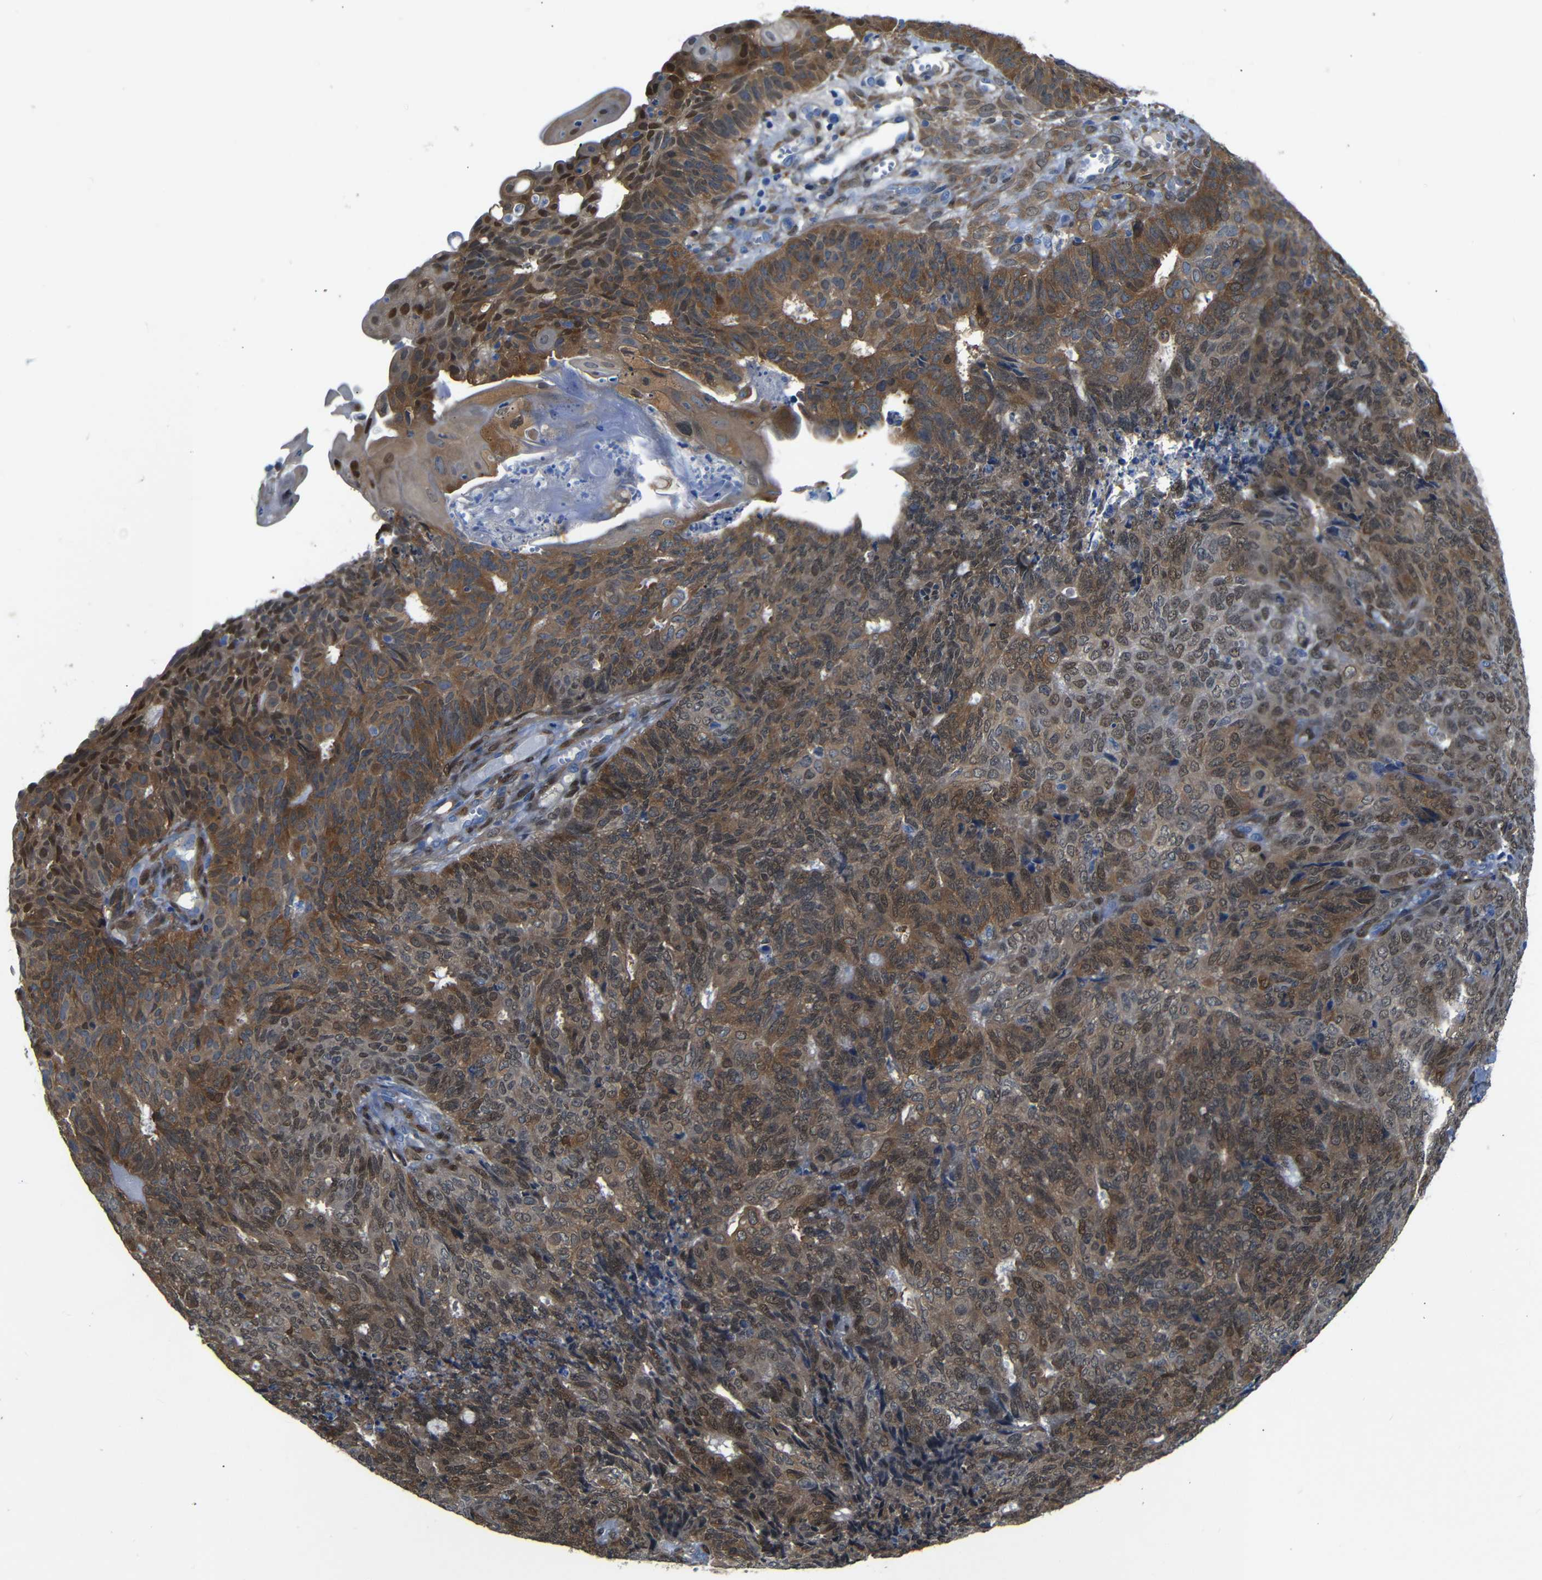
{"staining": {"intensity": "strong", "quantity": ">75%", "location": "cytoplasmic/membranous,nuclear"}, "tissue": "endometrial cancer", "cell_type": "Tumor cells", "image_type": "cancer", "snomed": [{"axis": "morphology", "description": "Adenocarcinoma, NOS"}, {"axis": "topography", "description": "Endometrium"}], "caption": "Protein analysis of endometrial cancer tissue reveals strong cytoplasmic/membranous and nuclear expression in approximately >75% of tumor cells. (DAB = brown stain, brightfield microscopy at high magnification).", "gene": "YAP1", "patient": {"sex": "female", "age": 32}}